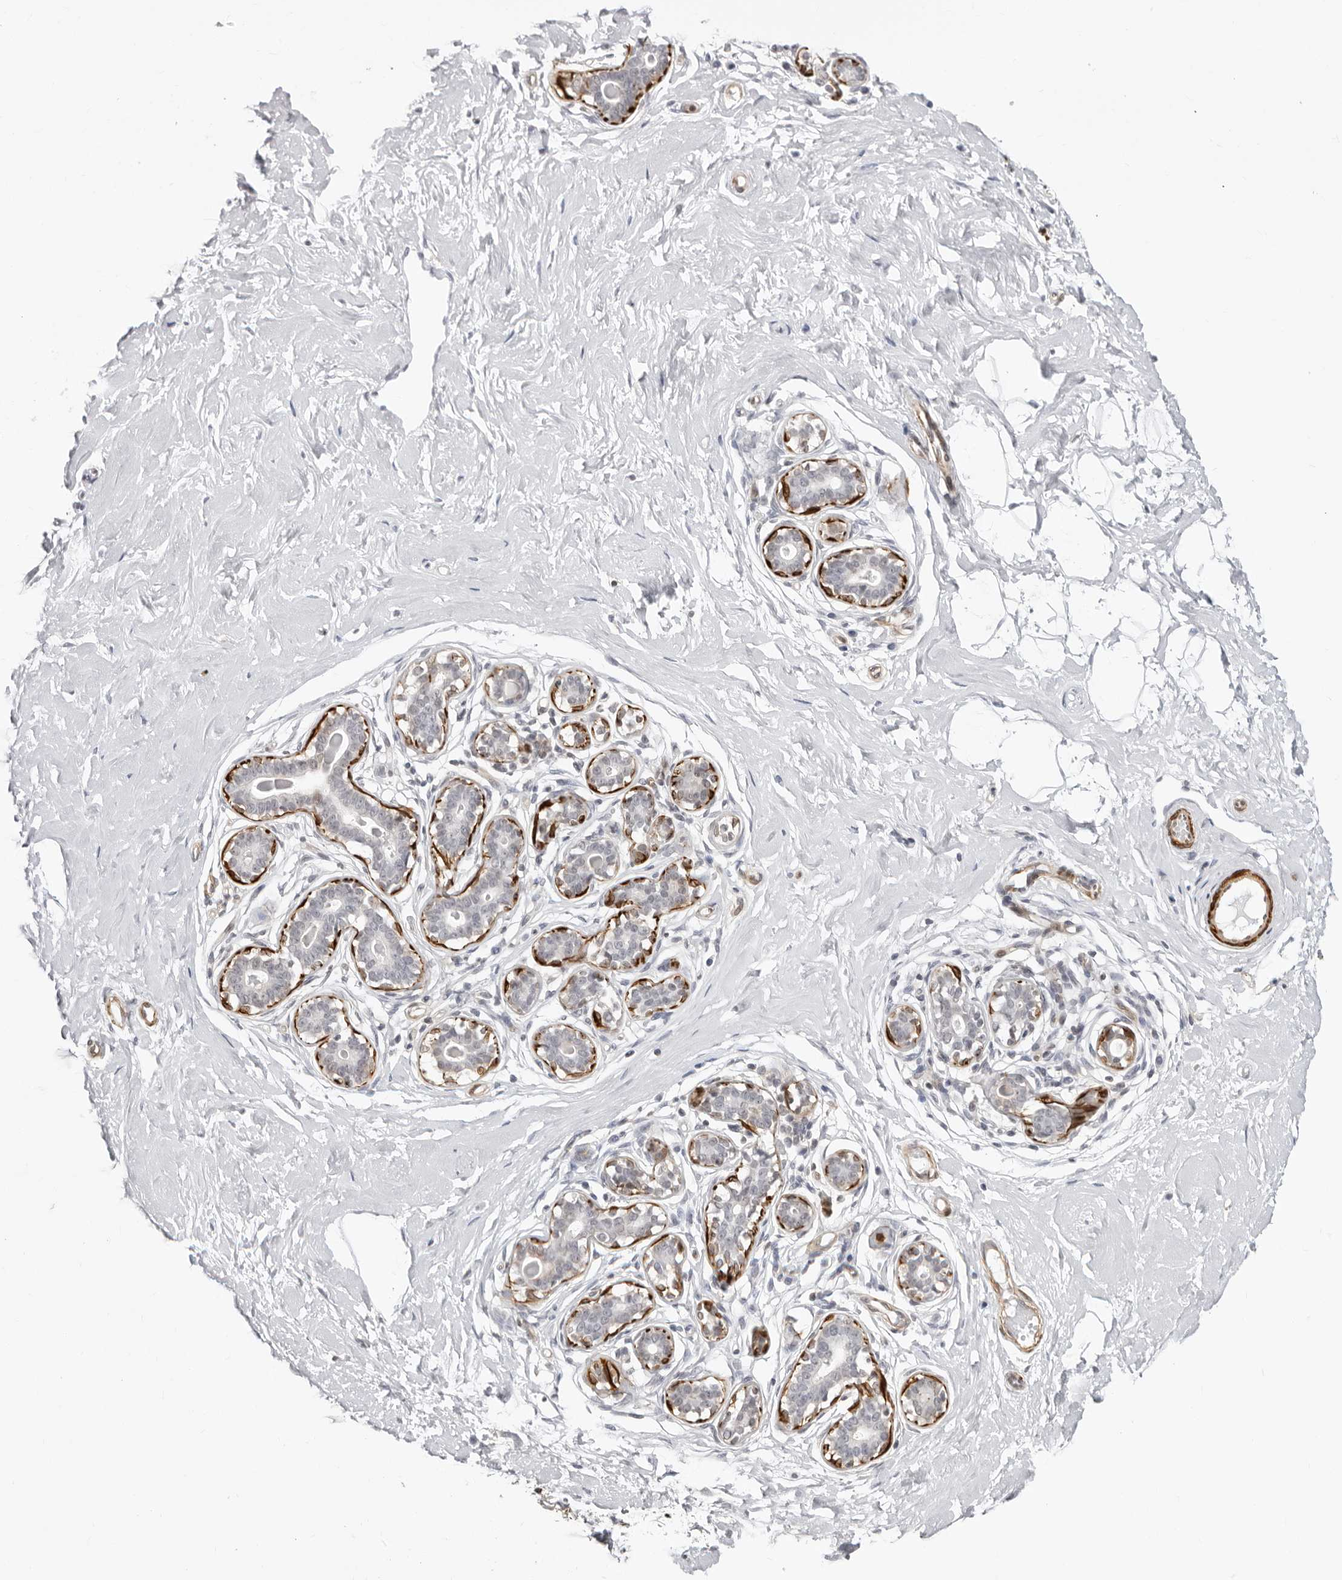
{"staining": {"intensity": "negative", "quantity": "none", "location": "none"}, "tissue": "breast", "cell_type": "Adipocytes", "image_type": "normal", "snomed": [{"axis": "morphology", "description": "Normal tissue, NOS"}, {"axis": "morphology", "description": "Adenoma, NOS"}, {"axis": "topography", "description": "Breast"}], "caption": "IHC image of unremarkable breast: breast stained with DAB exhibits no significant protein staining in adipocytes. (DAB (3,3'-diaminobenzidine) immunohistochemistry visualized using brightfield microscopy, high magnification).", "gene": "UNK", "patient": {"sex": "female", "age": 23}}